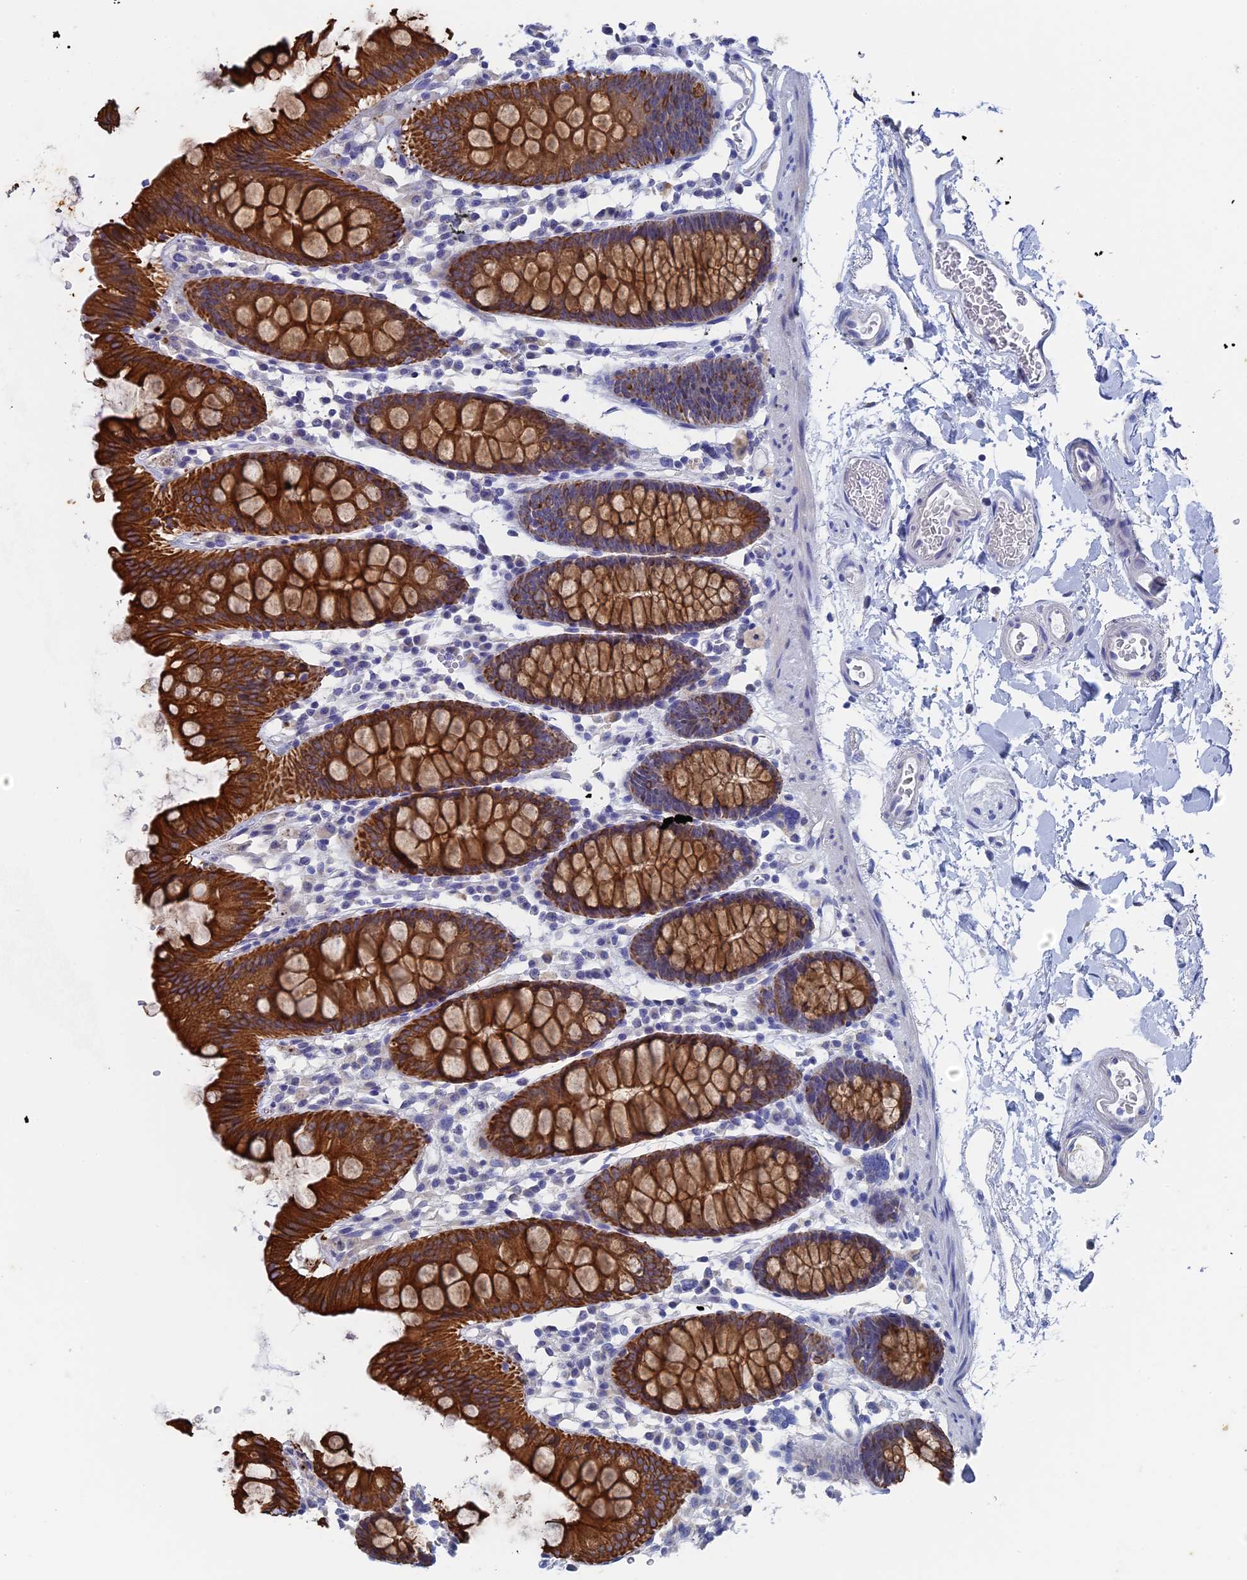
{"staining": {"intensity": "negative", "quantity": "none", "location": "none"}, "tissue": "colon", "cell_type": "Endothelial cells", "image_type": "normal", "snomed": [{"axis": "morphology", "description": "Normal tissue, NOS"}, {"axis": "topography", "description": "Colon"}], "caption": "An image of human colon is negative for staining in endothelial cells. The staining was performed using DAB to visualize the protein expression in brown, while the nuclei were stained in blue with hematoxylin (Magnification: 20x).", "gene": "SRFBP1", "patient": {"sex": "male", "age": 75}}